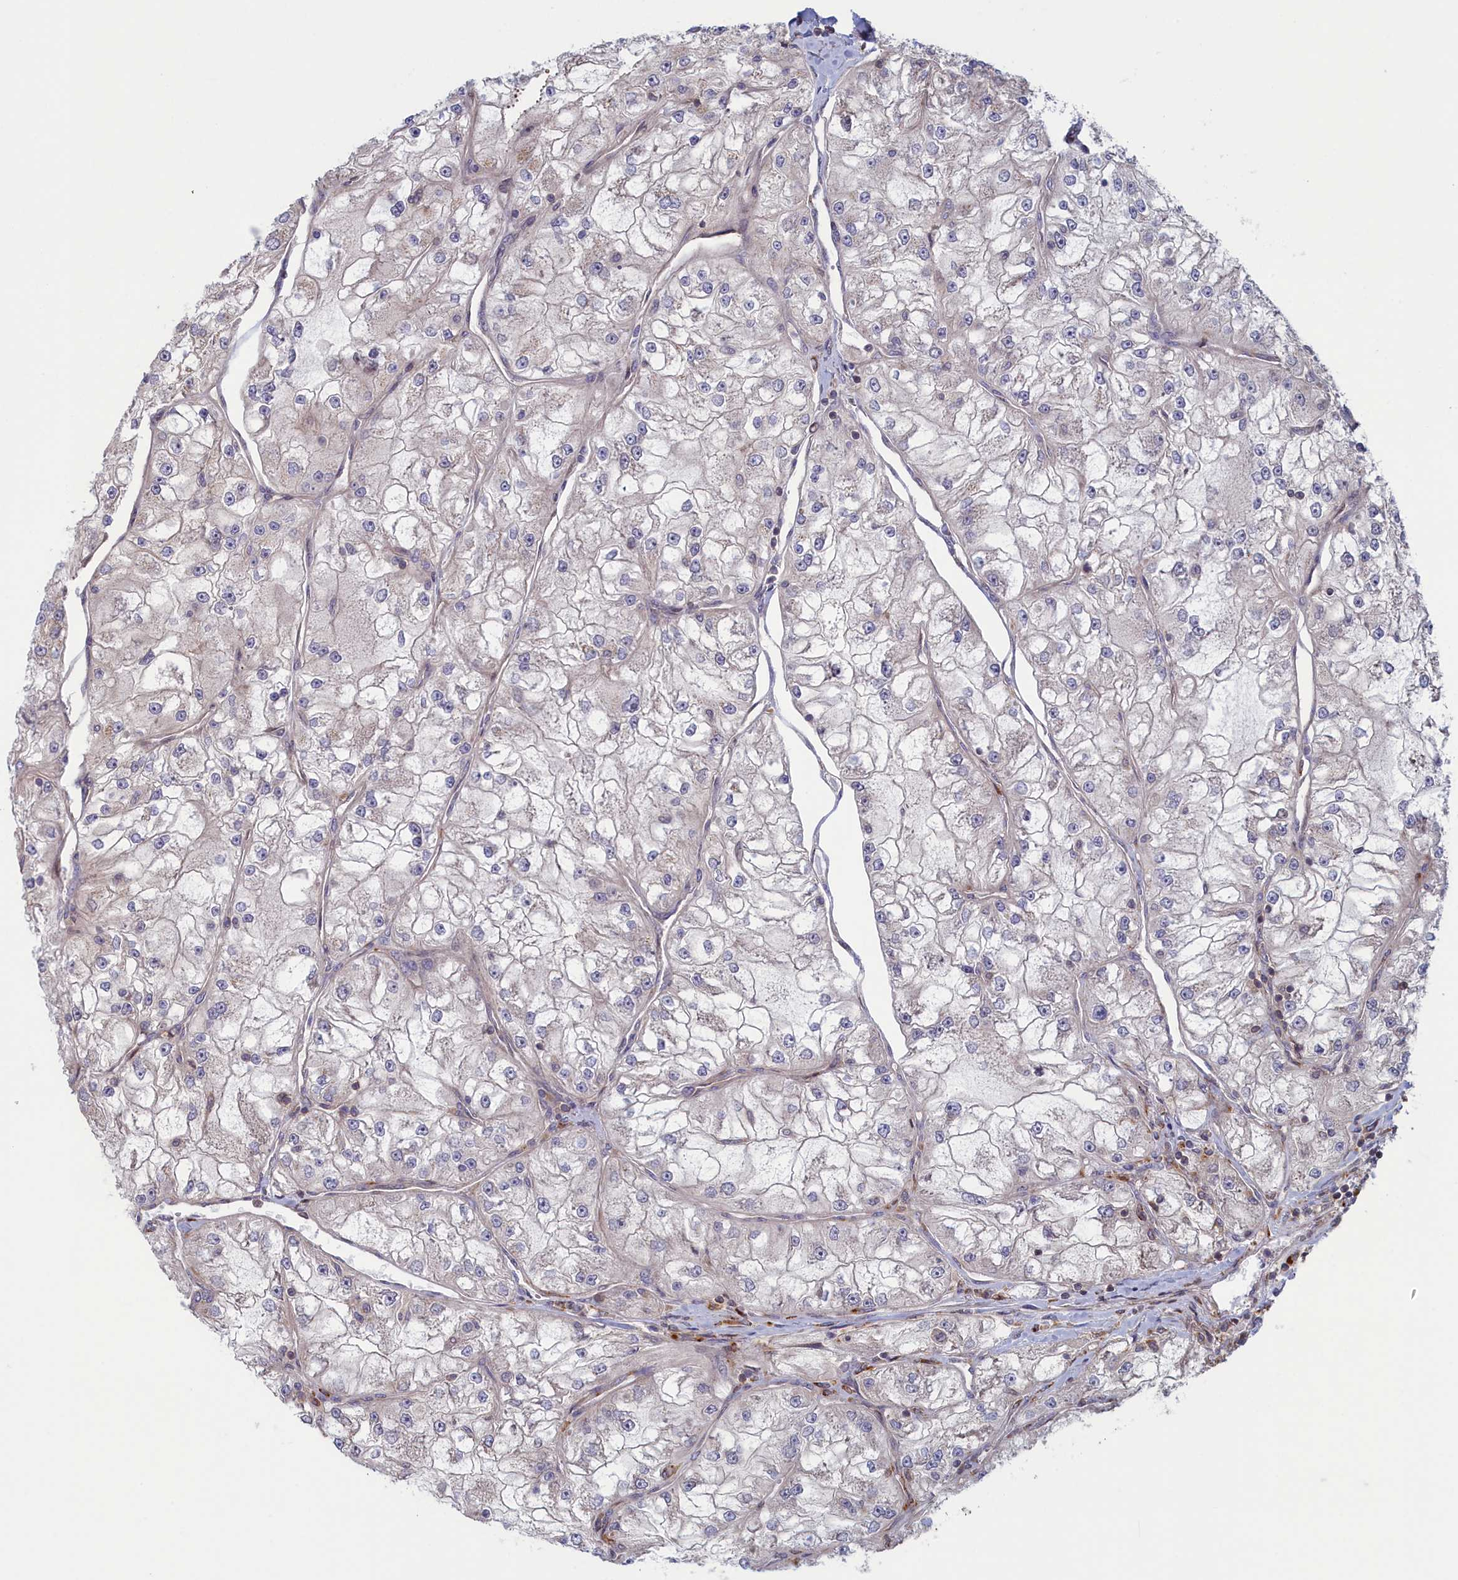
{"staining": {"intensity": "negative", "quantity": "none", "location": "none"}, "tissue": "renal cancer", "cell_type": "Tumor cells", "image_type": "cancer", "snomed": [{"axis": "morphology", "description": "Adenocarcinoma, NOS"}, {"axis": "topography", "description": "Kidney"}], "caption": "Tumor cells are negative for protein expression in human renal adenocarcinoma. The staining was performed using DAB to visualize the protein expression in brown, while the nuclei were stained in blue with hematoxylin (Magnification: 20x).", "gene": "RILPL1", "patient": {"sex": "female", "age": 72}}